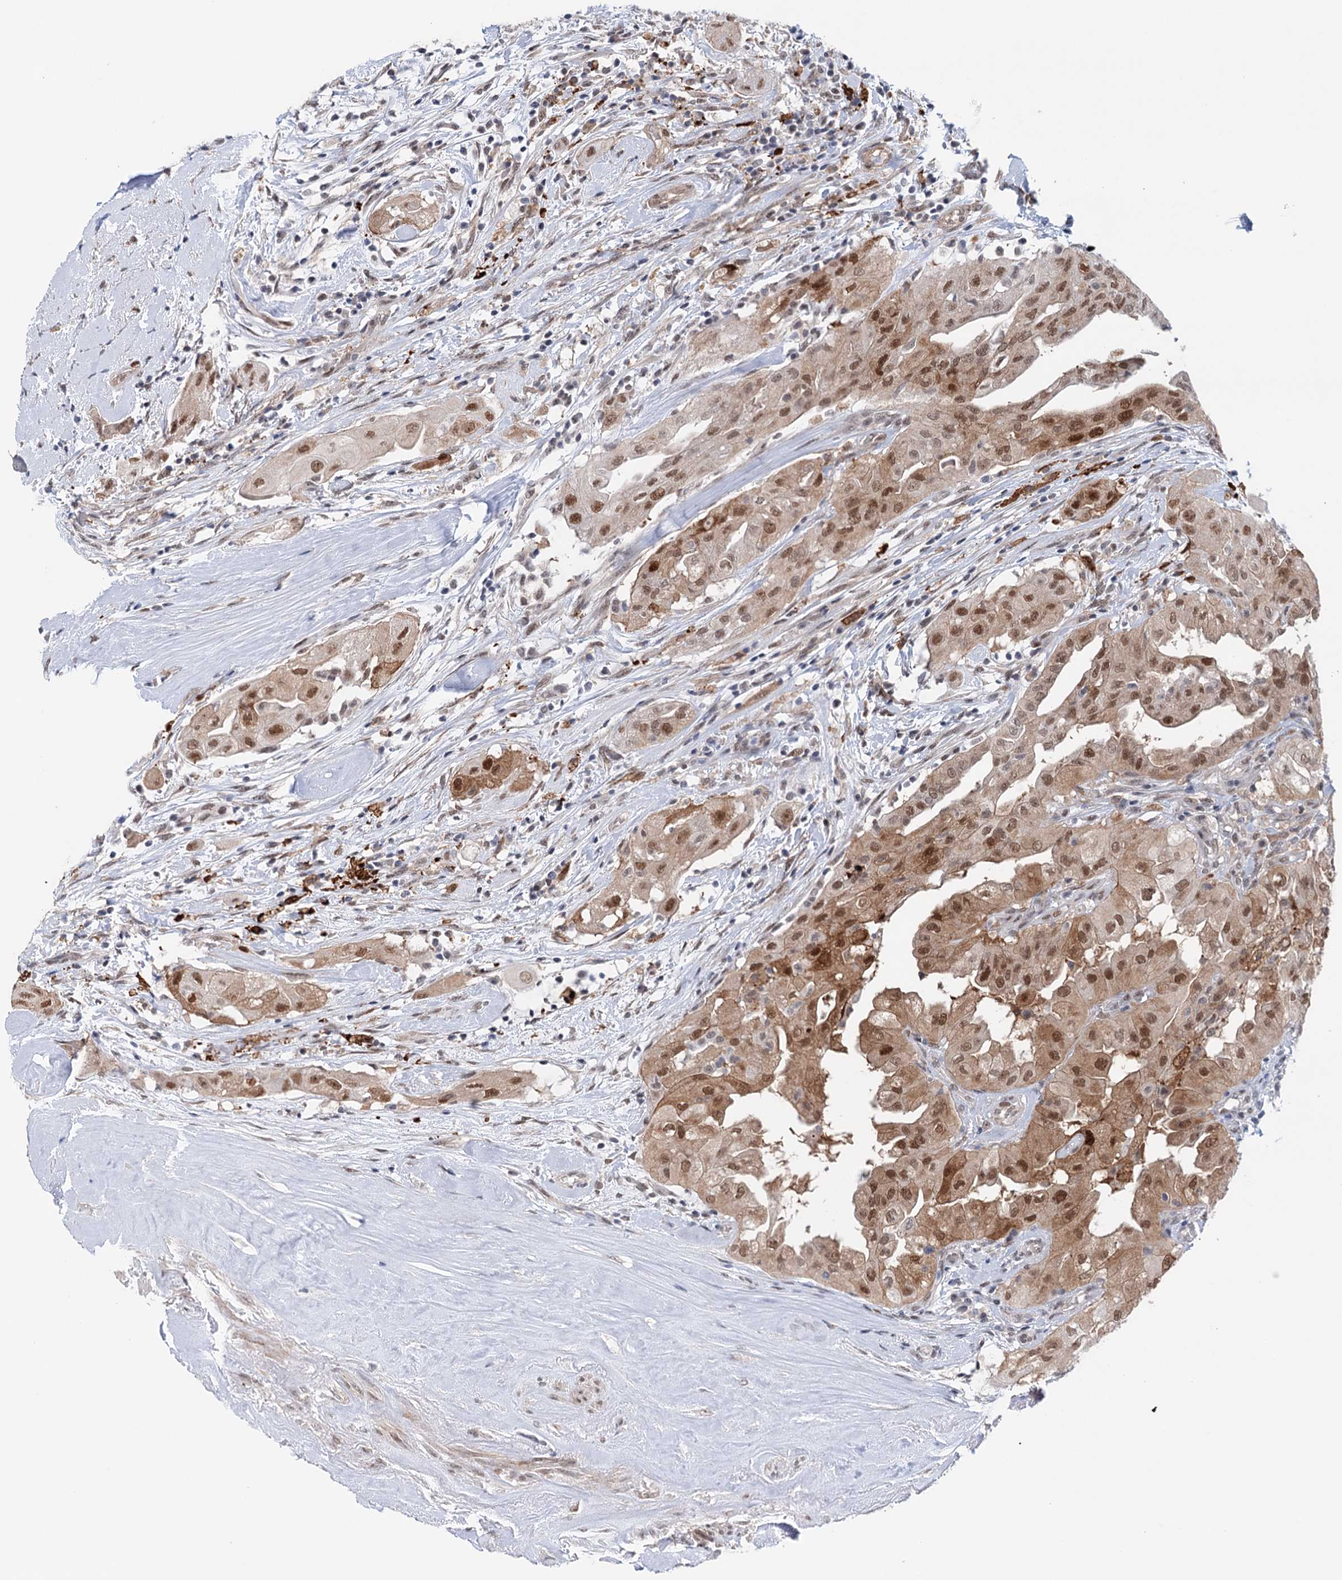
{"staining": {"intensity": "moderate", "quantity": ">75%", "location": "cytoplasmic/membranous,nuclear"}, "tissue": "thyroid cancer", "cell_type": "Tumor cells", "image_type": "cancer", "snomed": [{"axis": "morphology", "description": "Papillary adenocarcinoma, NOS"}, {"axis": "topography", "description": "Thyroid gland"}], "caption": "High-magnification brightfield microscopy of papillary adenocarcinoma (thyroid) stained with DAB (3,3'-diaminobenzidine) (brown) and counterstained with hematoxylin (blue). tumor cells exhibit moderate cytoplasmic/membranous and nuclear expression is seen in about>75% of cells.", "gene": "FAM53A", "patient": {"sex": "female", "age": 59}}